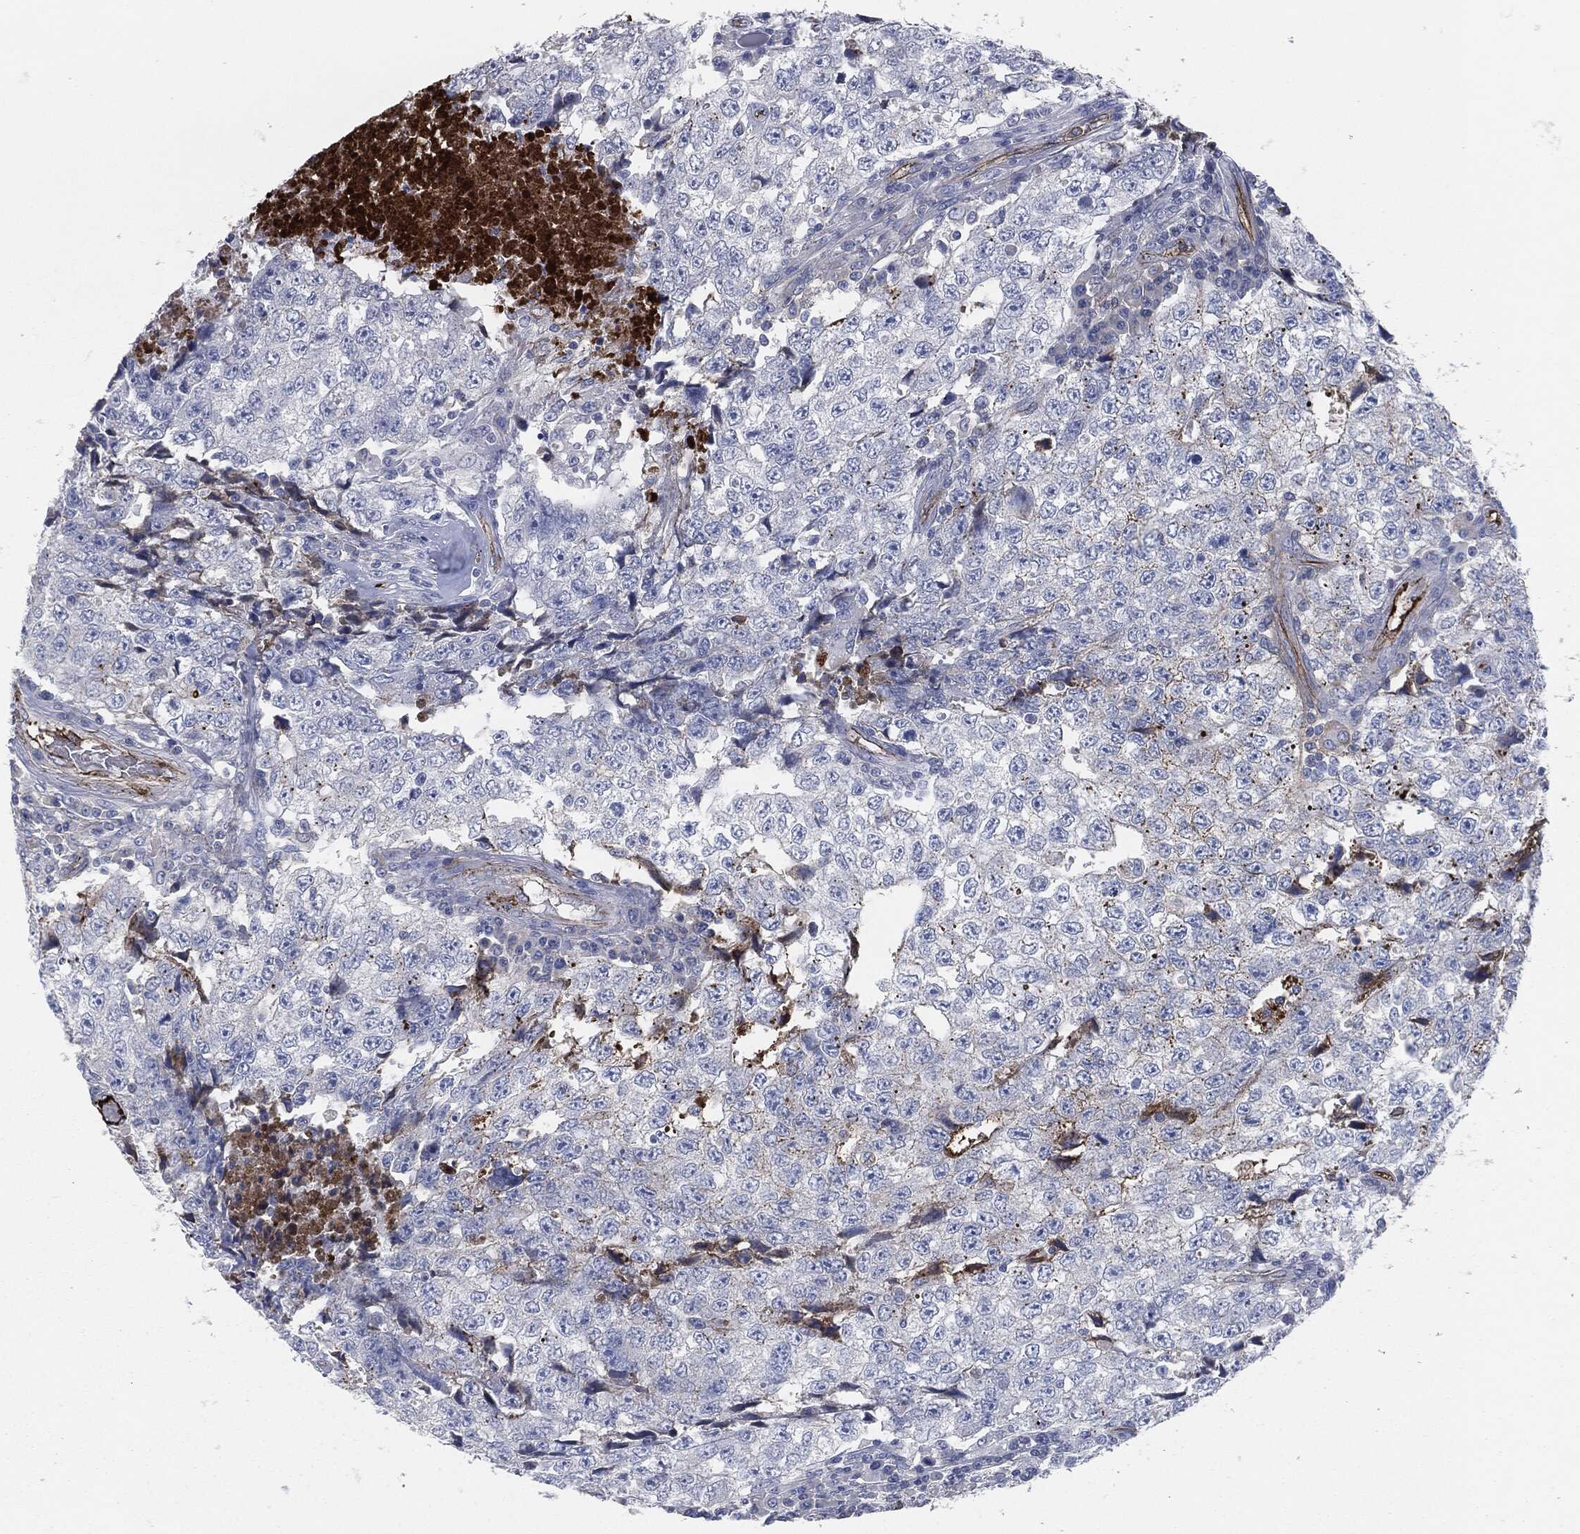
{"staining": {"intensity": "negative", "quantity": "none", "location": "none"}, "tissue": "testis cancer", "cell_type": "Tumor cells", "image_type": "cancer", "snomed": [{"axis": "morphology", "description": "Necrosis, NOS"}, {"axis": "morphology", "description": "Carcinoma, Embryonal, NOS"}, {"axis": "topography", "description": "Testis"}], "caption": "The image exhibits no significant staining in tumor cells of testis cancer (embryonal carcinoma). (Stains: DAB (3,3'-diaminobenzidine) IHC with hematoxylin counter stain, Microscopy: brightfield microscopy at high magnification).", "gene": "APOB", "patient": {"sex": "male", "age": 19}}